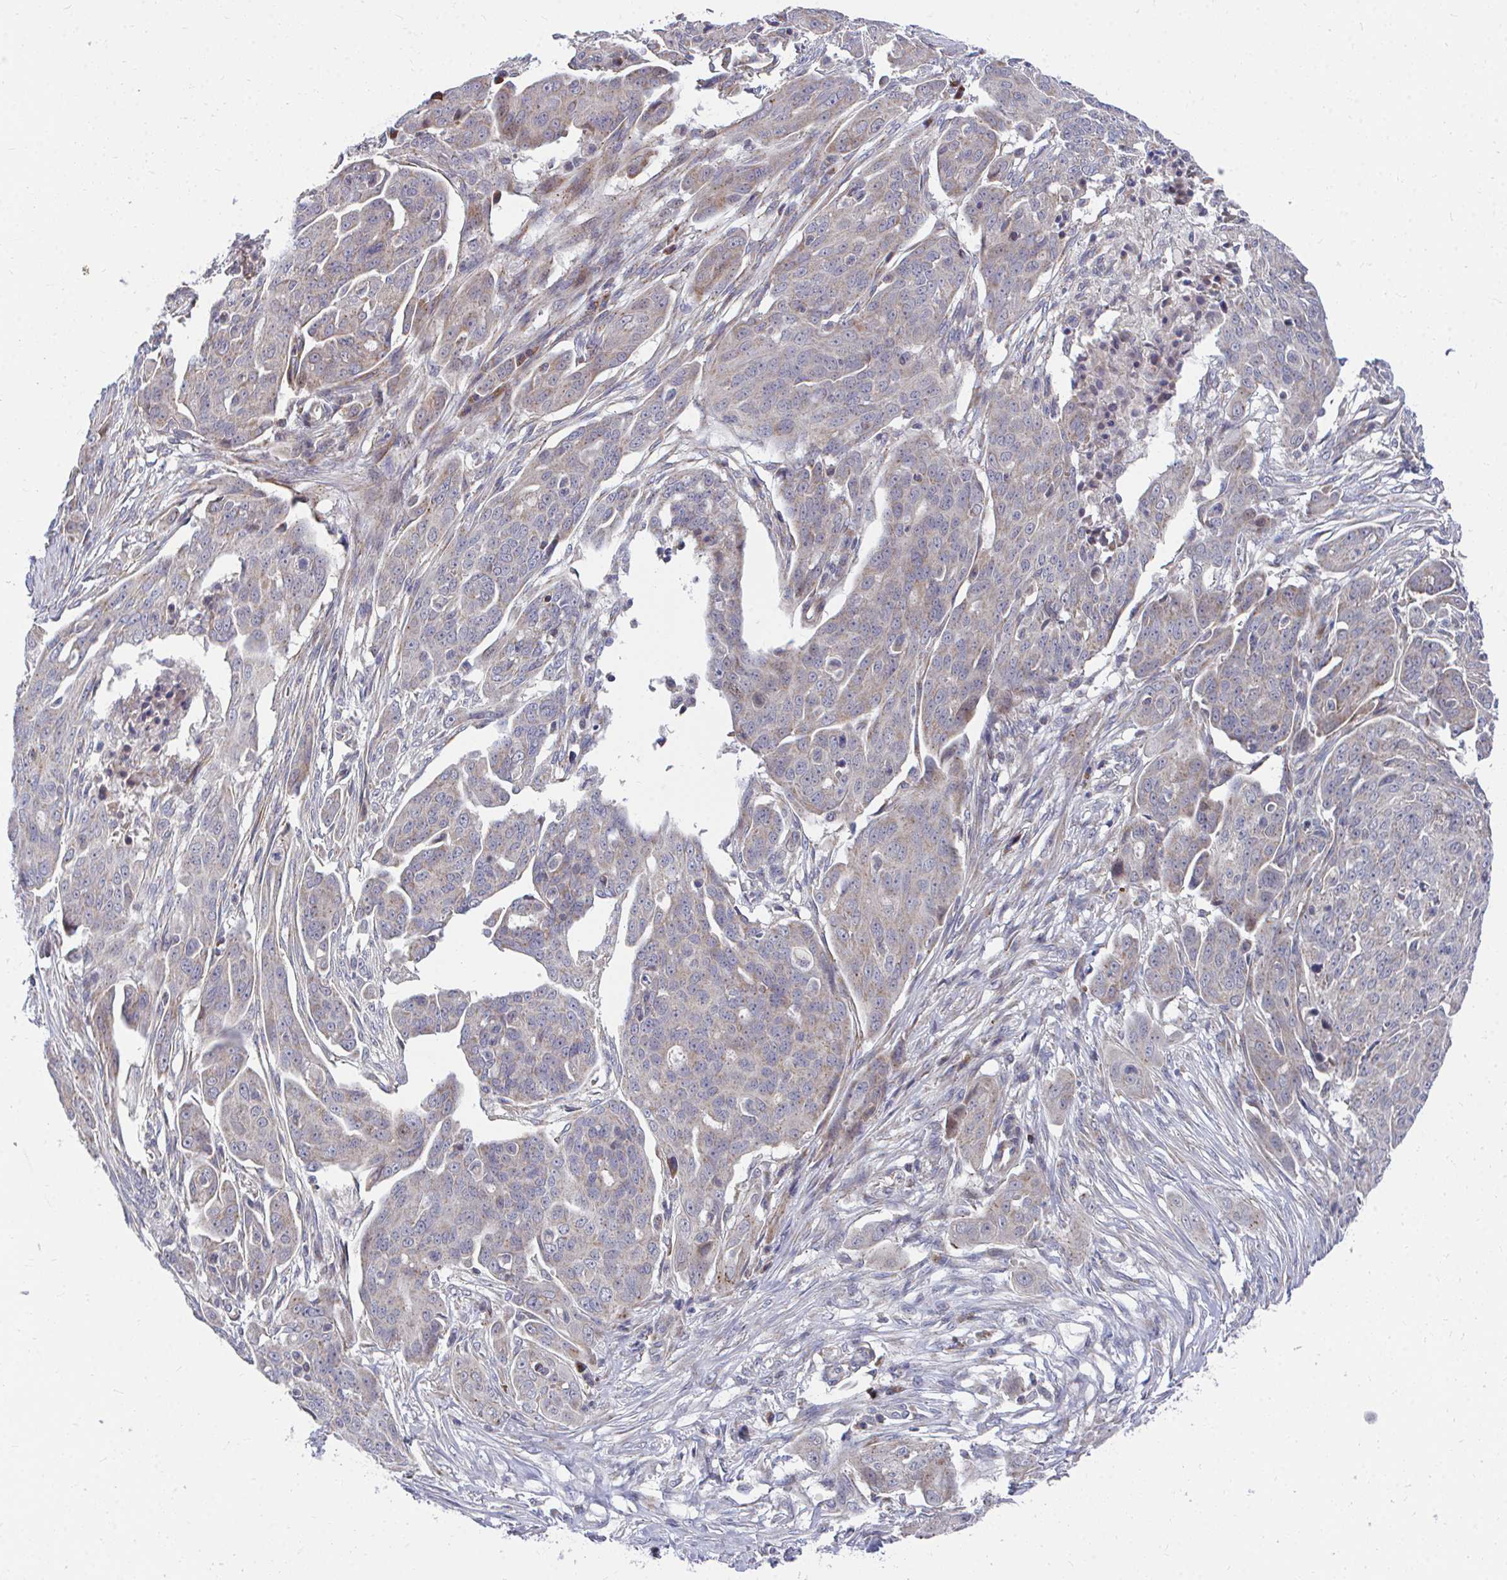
{"staining": {"intensity": "weak", "quantity": "25%-75%", "location": "cytoplasmic/membranous"}, "tissue": "ovarian cancer", "cell_type": "Tumor cells", "image_type": "cancer", "snomed": [{"axis": "morphology", "description": "Carcinoma, endometroid"}, {"axis": "topography", "description": "Ovary"}], "caption": "Protein expression analysis of human ovarian cancer reveals weak cytoplasmic/membranous positivity in about 25%-75% of tumor cells. The staining was performed using DAB, with brown indicating positive protein expression. Nuclei are stained blue with hematoxylin.", "gene": "PEX3", "patient": {"sex": "female", "age": 70}}